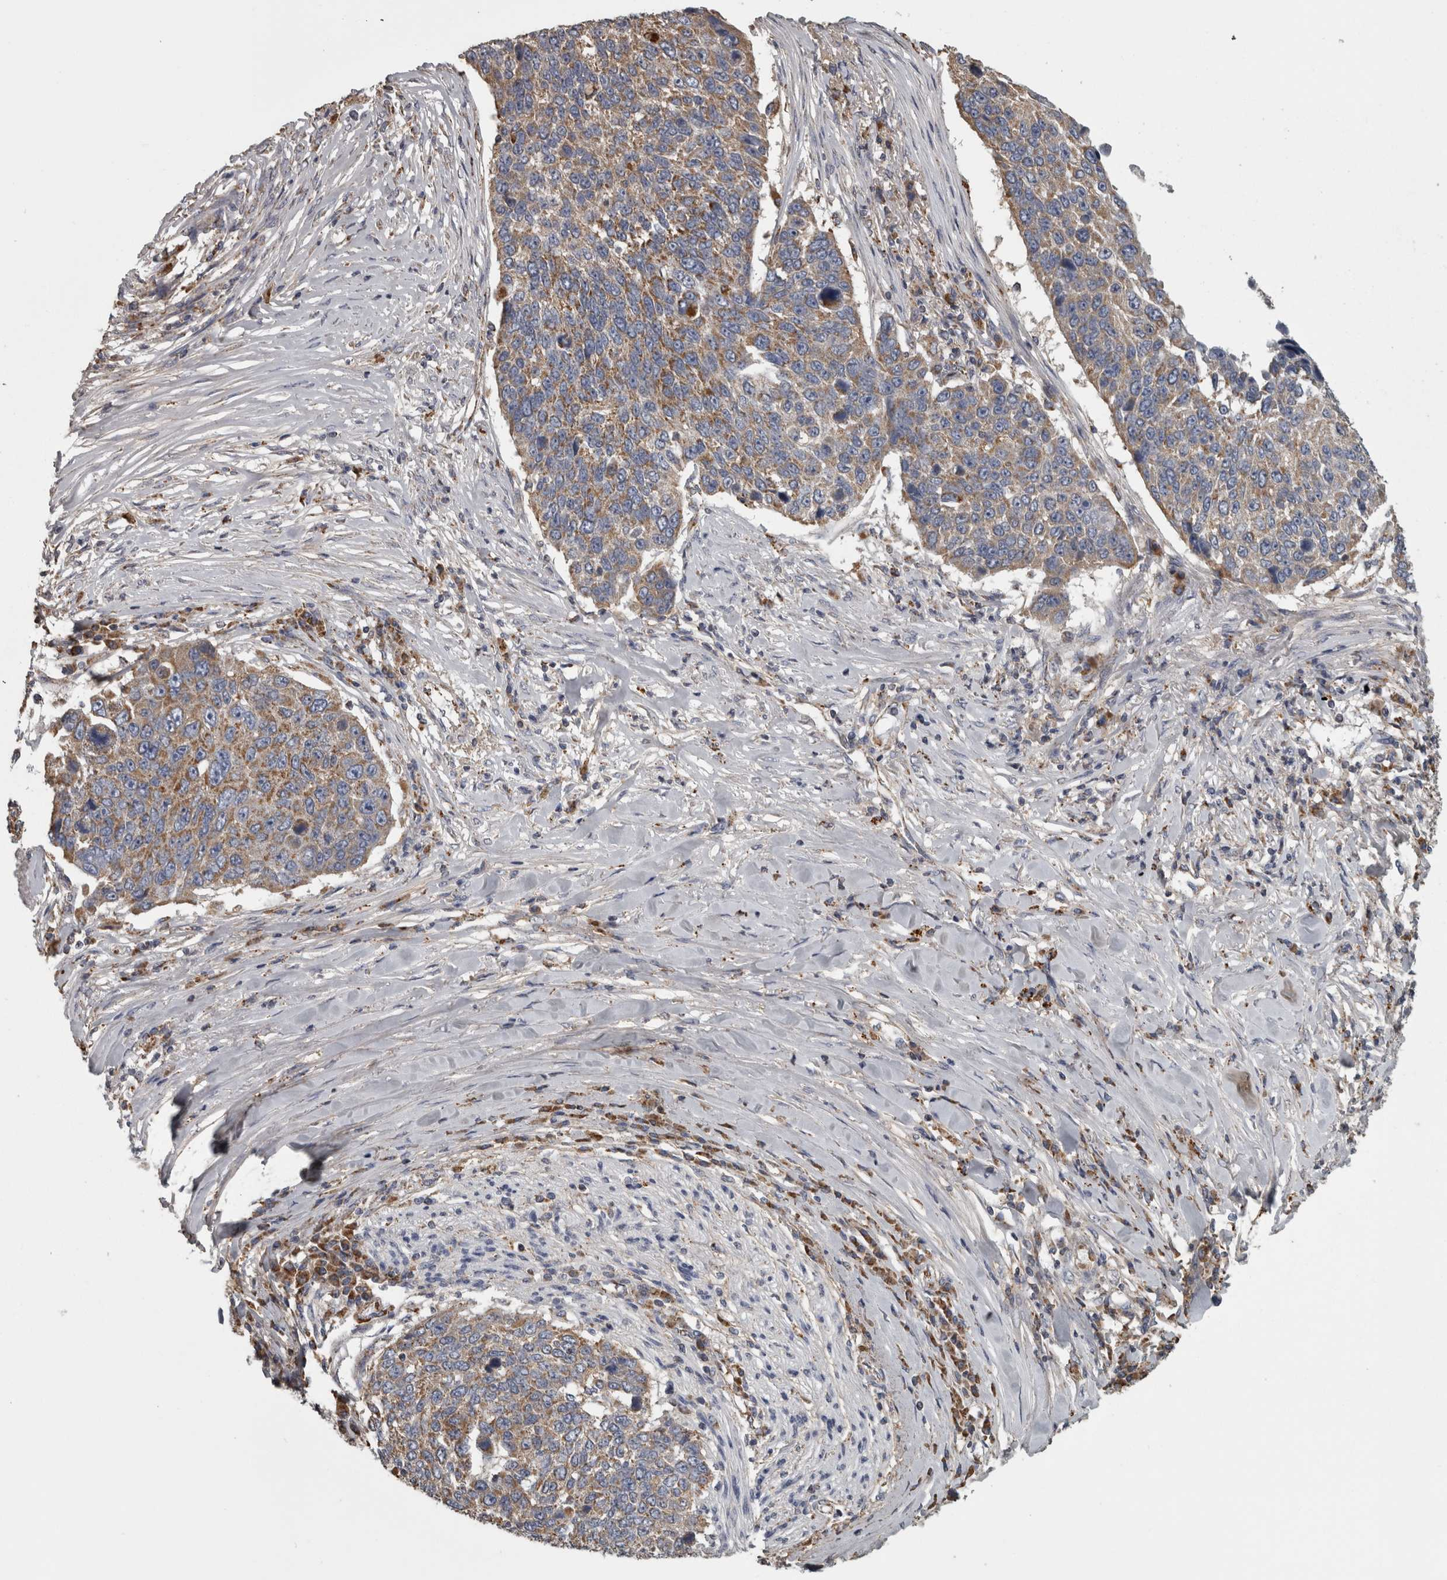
{"staining": {"intensity": "moderate", "quantity": ">75%", "location": "cytoplasmic/membranous"}, "tissue": "lung cancer", "cell_type": "Tumor cells", "image_type": "cancer", "snomed": [{"axis": "morphology", "description": "Squamous cell carcinoma, NOS"}, {"axis": "topography", "description": "Lung"}], "caption": "Human squamous cell carcinoma (lung) stained with a protein marker reveals moderate staining in tumor cells.", "gene": "FRK", "patient": {"sex": "male", "age": 66}}